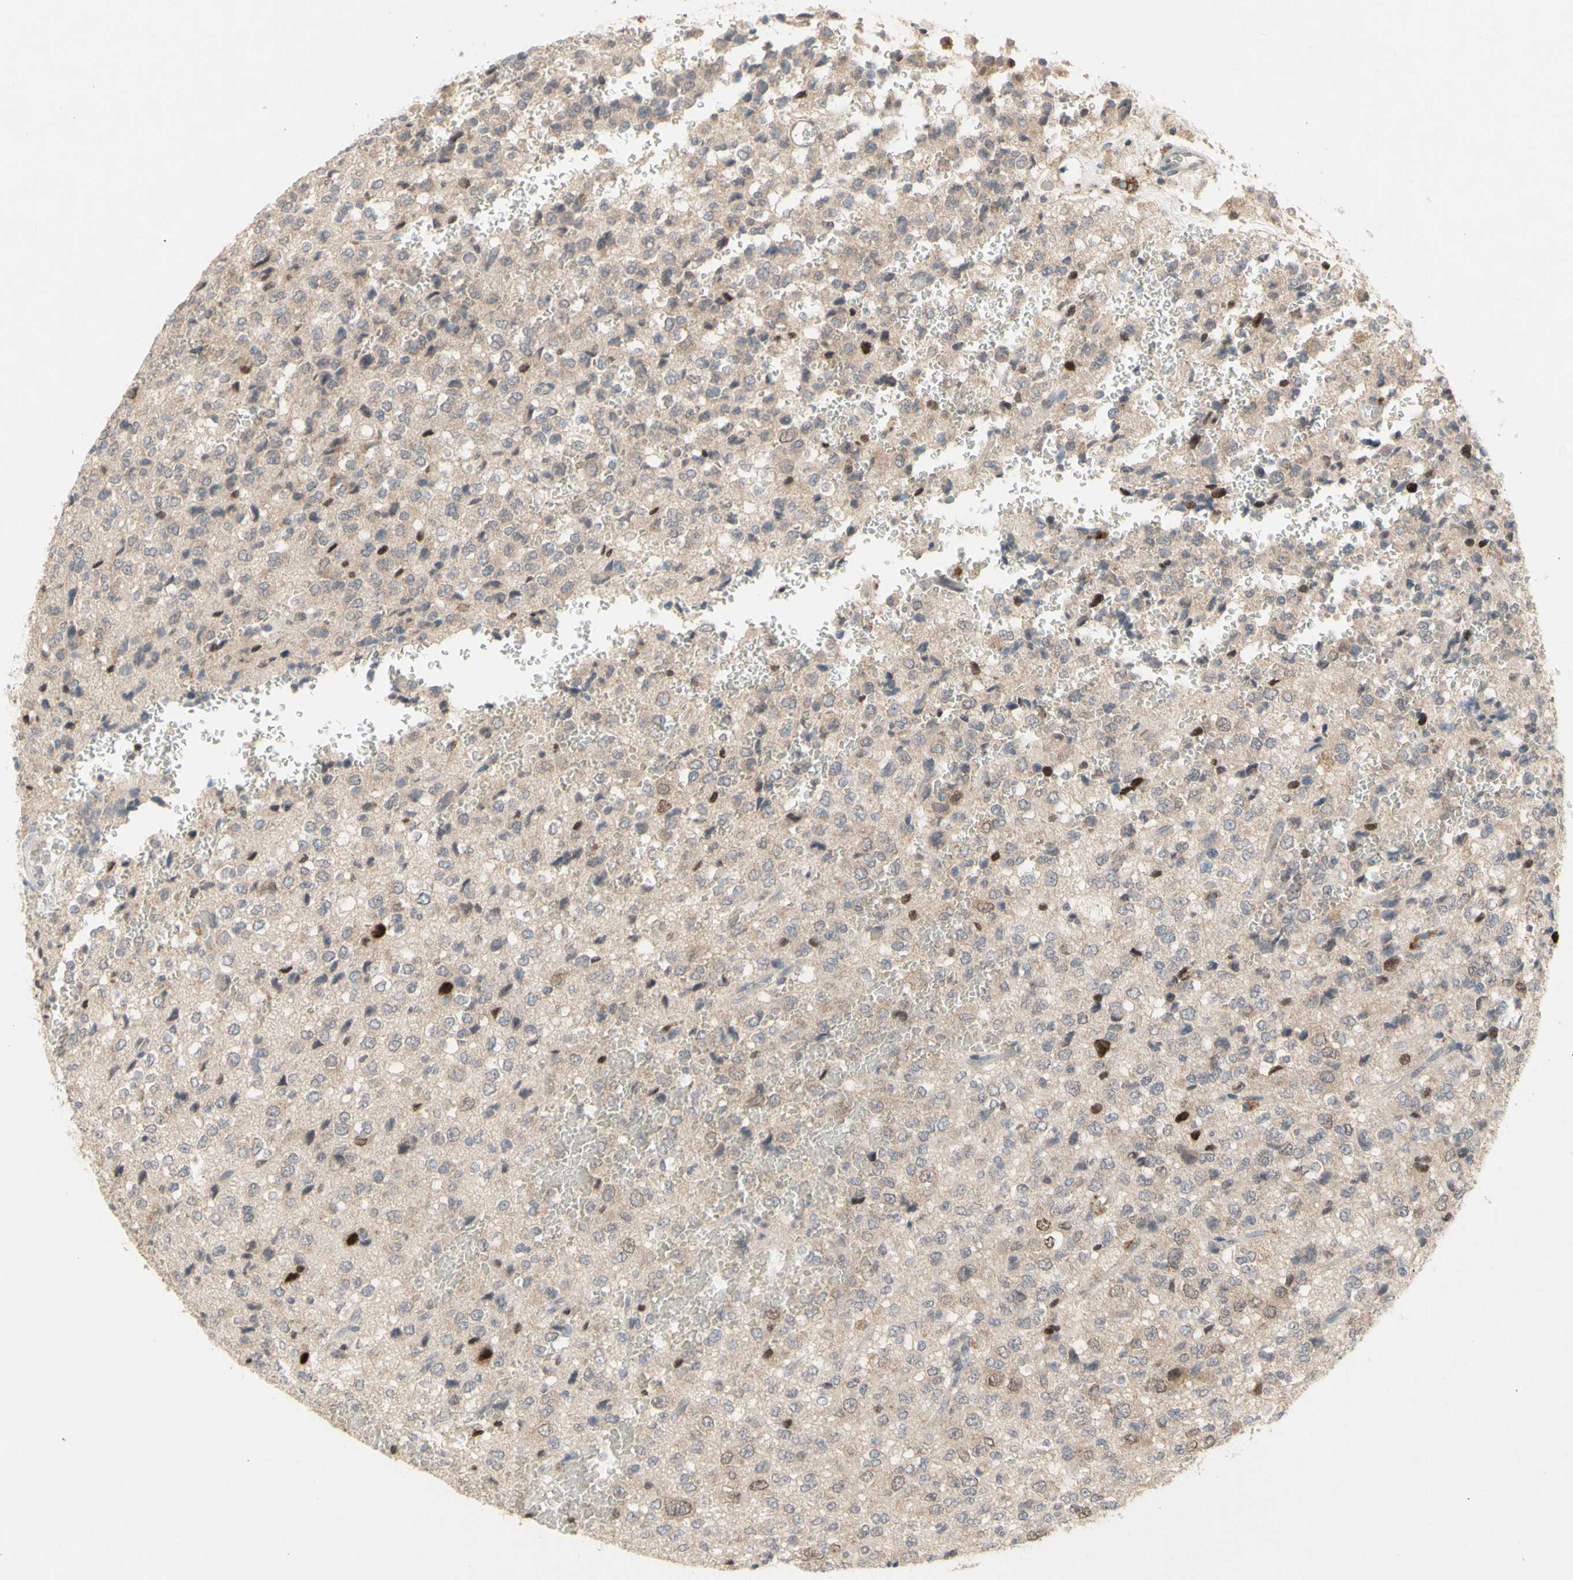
{"staining": {"intensity": "negative", "quantity": "none", "location": "none"}, "tissue": "glioma", "cell_type": "Tumor cells", "image_type": "cancer", "snomed": [{"axis": "morphology", "description": "Glioma, malignant, High grade"}, {"axis": "topography", "description": "pancreas cauda"}], "caption": "Immunohistochemical staining of glioma exhibits no significant staining in tumor cells.", "gene": "NLRP1", "patient": {"sex": "male", "age": 60}}